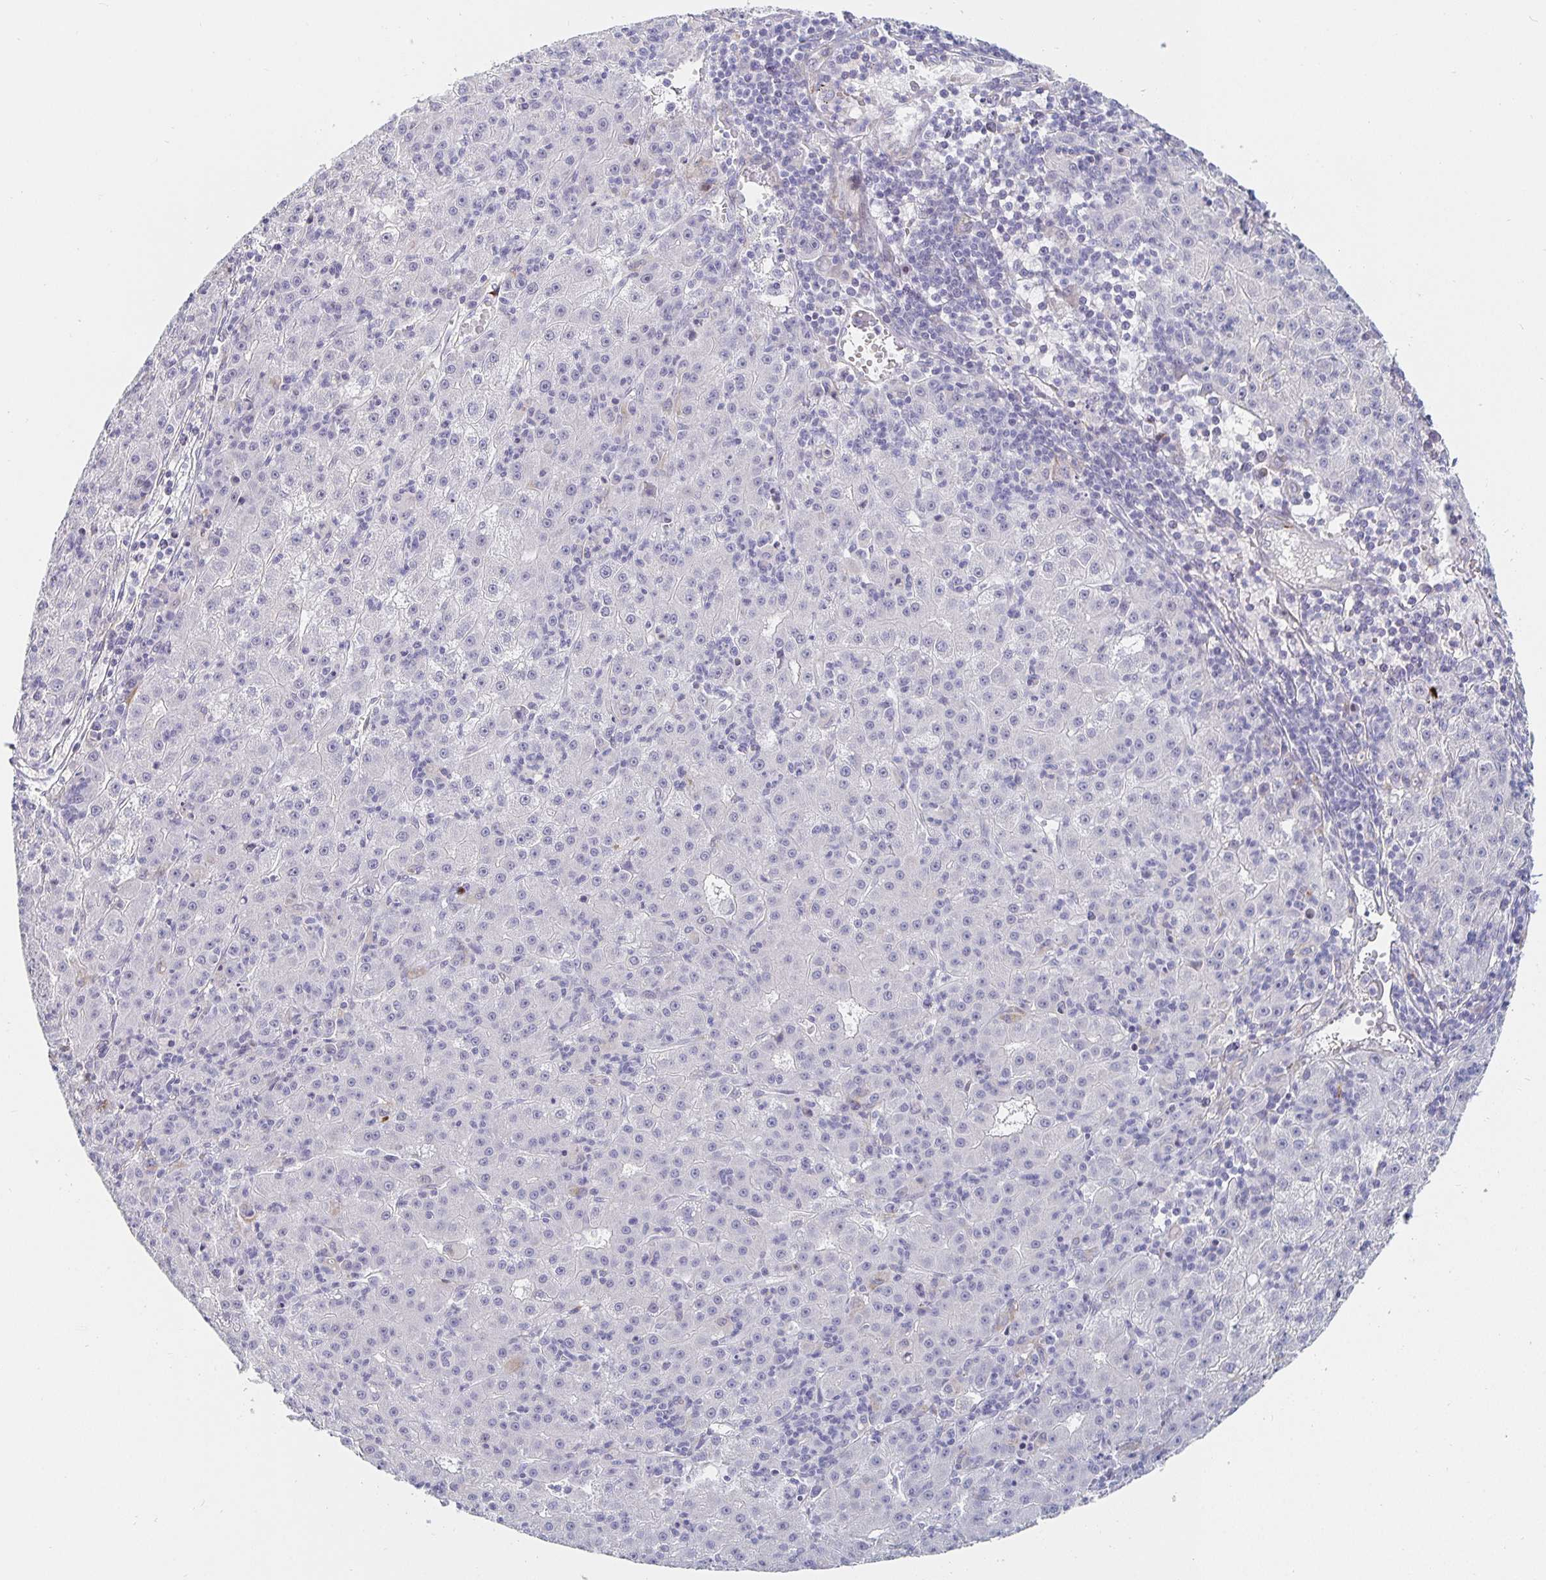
{"staining": {"intensity": "negative", "quantity": "none", "location": "none"}, "tissue": "liver cancer", "cell_type": "Tumor cells", "image_type": "cancer", "snomed": [{"axis": "morphology", "description": "Carcinoma, Hepatocellular, NOS"}, {"axis": "topography", "description": "Liver"}], "caption": "An immunohistochemistry micrograph of hepatocellular carcinoma (liver) is shown. There is no staining in tumor cells of hepatocellular carcinoma (liver).", "gene": "S100G", "patient": {"sex": "male", "age": 76}}